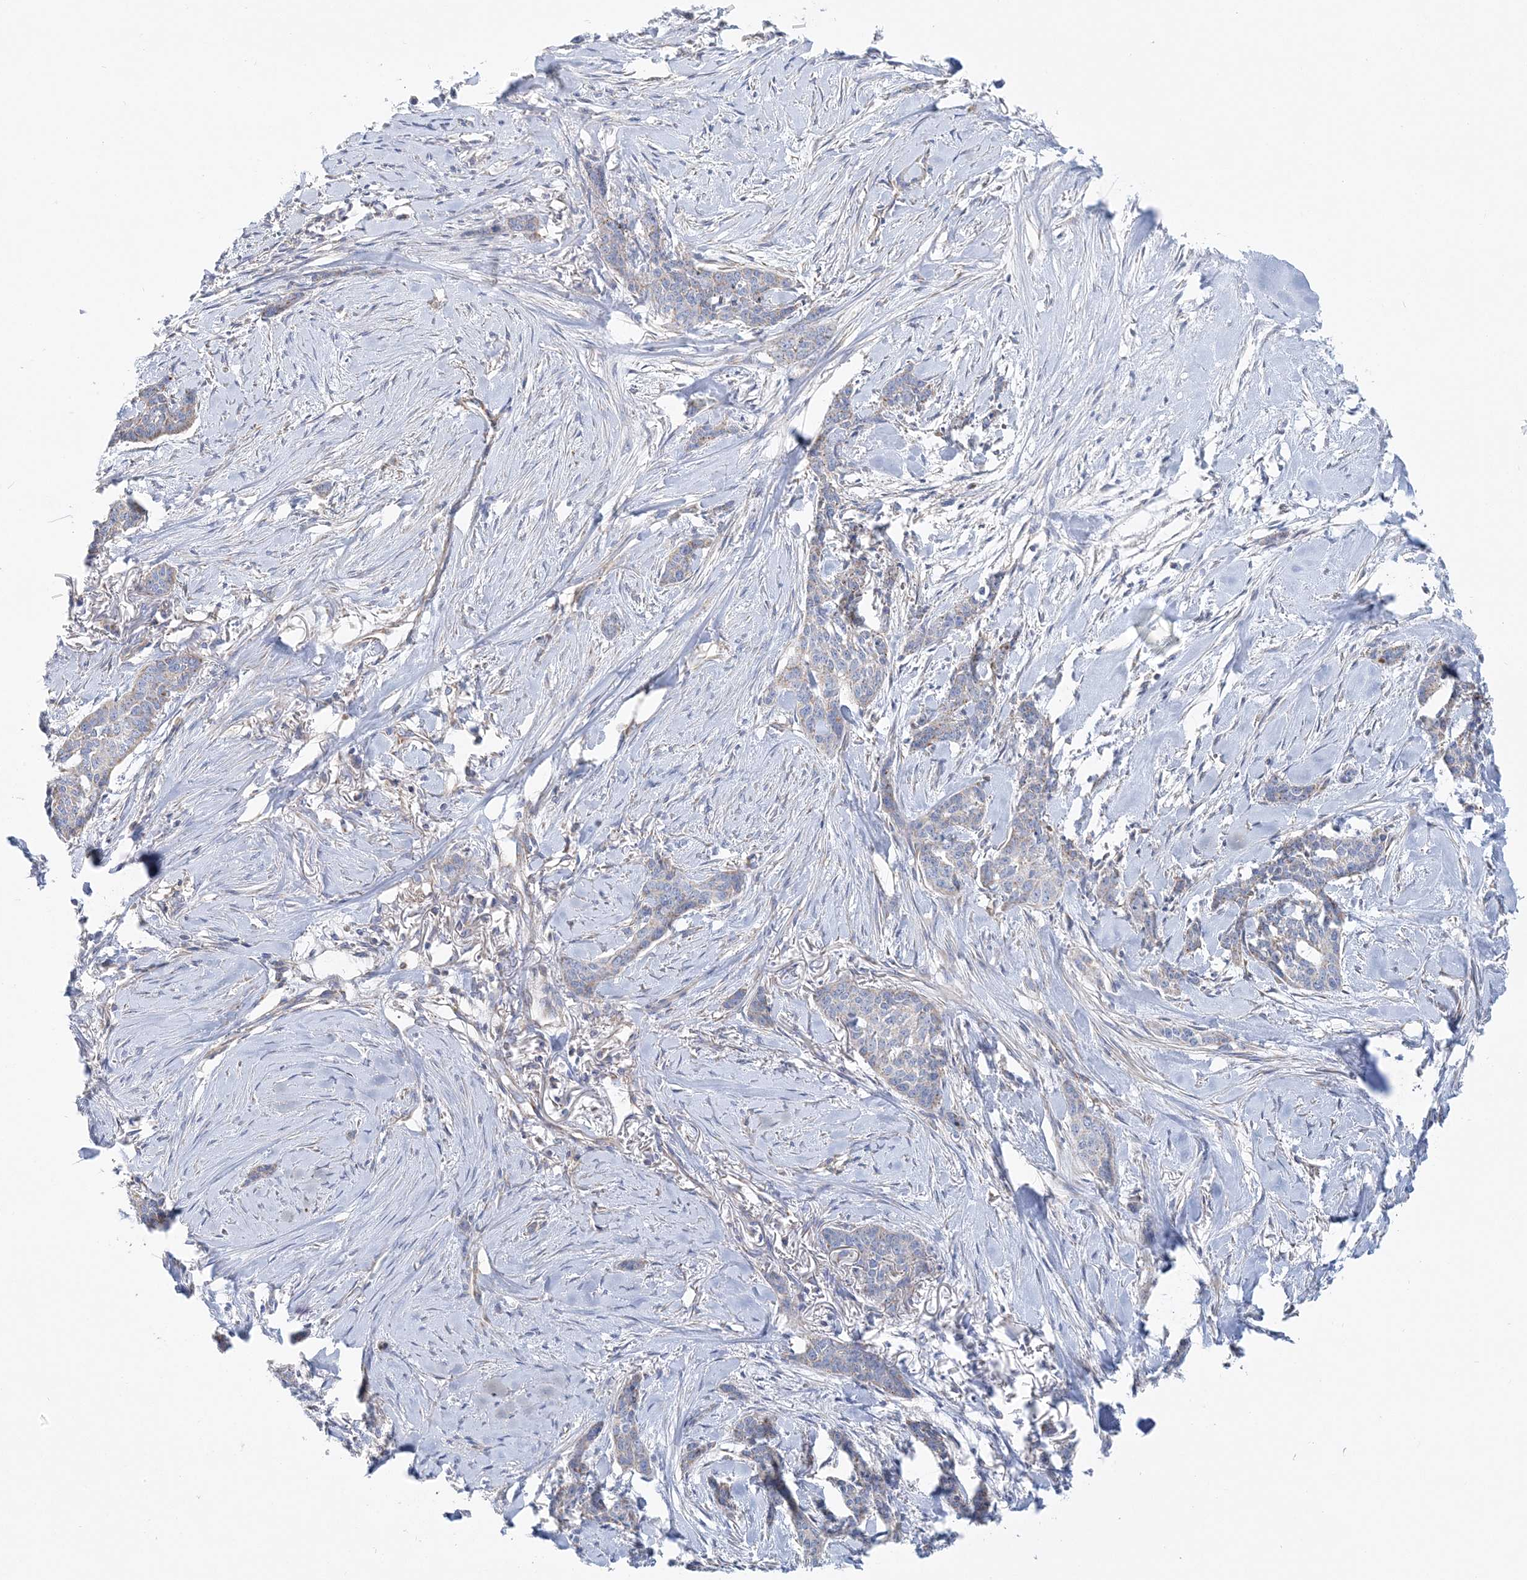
{"staining": {"intensity": "weak", "quantity": "<25%", "location": "cytoplasmic/membranous"}, "tissue": "skin cancer", "cell_type": "Tumor cells", "image_type": "cancer", "snomed": [{"axis": "morphology", "description": "Basal cell carcinoma"}, {"axis": "topography", "description": "Skin"}], "caption": "There is no significant staining in tumor cells of skin cancer (basal cell carcinoma).", "gene": "TBC1D14", "patient": {"sex": "female", "age": 64}}